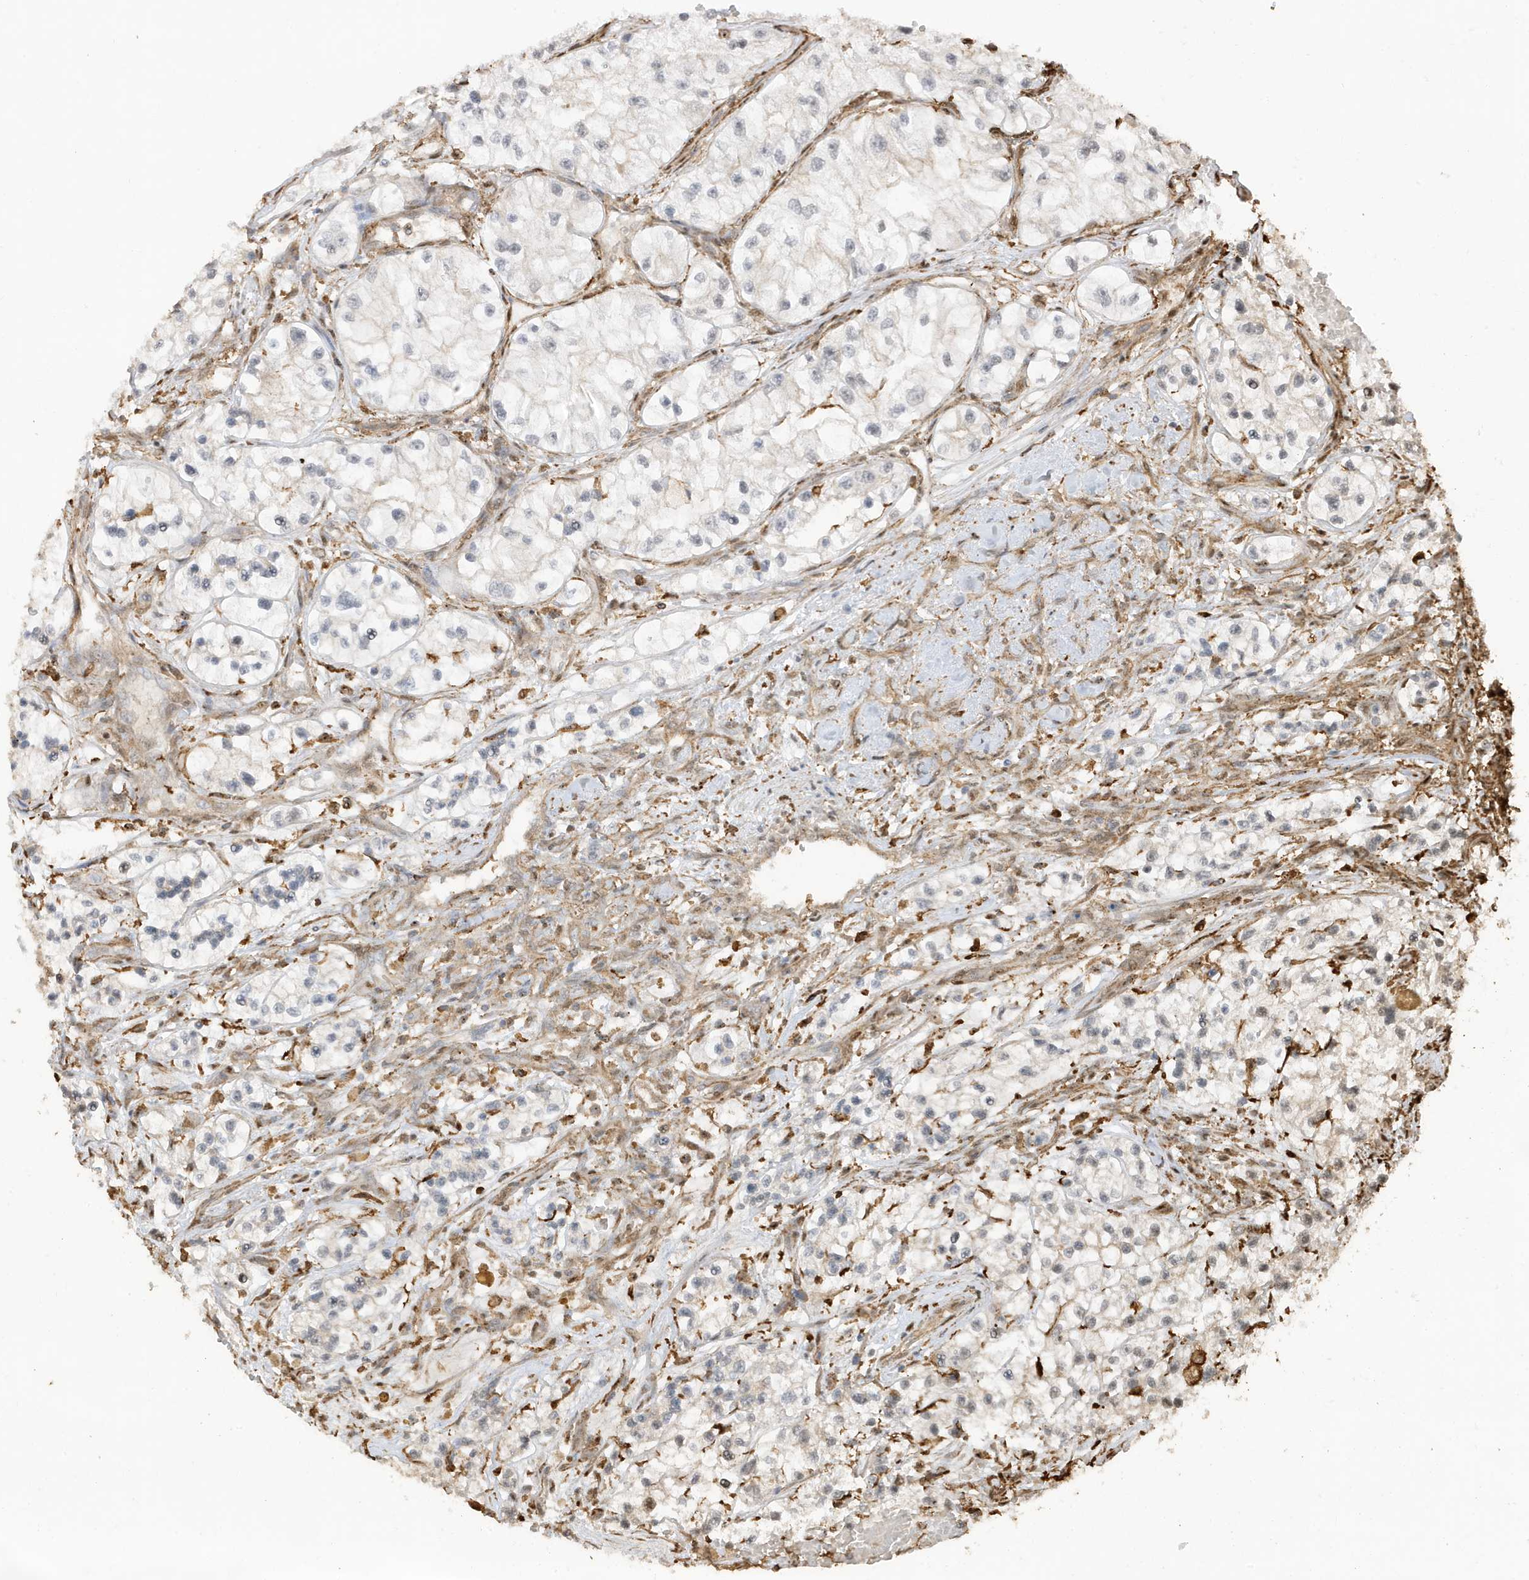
{"staining": {"intensity": "negative", "quantity": "none", "location": "none"}, "tissue": "renal cancer", "cell_type": "Tumor cells", "image_type": "cancer", "snomed": [{"axis": "morphology", "description": "Adenocarcinoma, NOS"}, {"axis": "topography", "description": "Kidney"}], "caption": "This image is of renal adenocarcinoma stained with immunohistochemistry (IHC) to label a protein in brown with the nuclei are counter-stained blue. There is no staining in tumor cells.", "gene": "PHACTR2", "patient": {"sex": "female", "age": 57}}